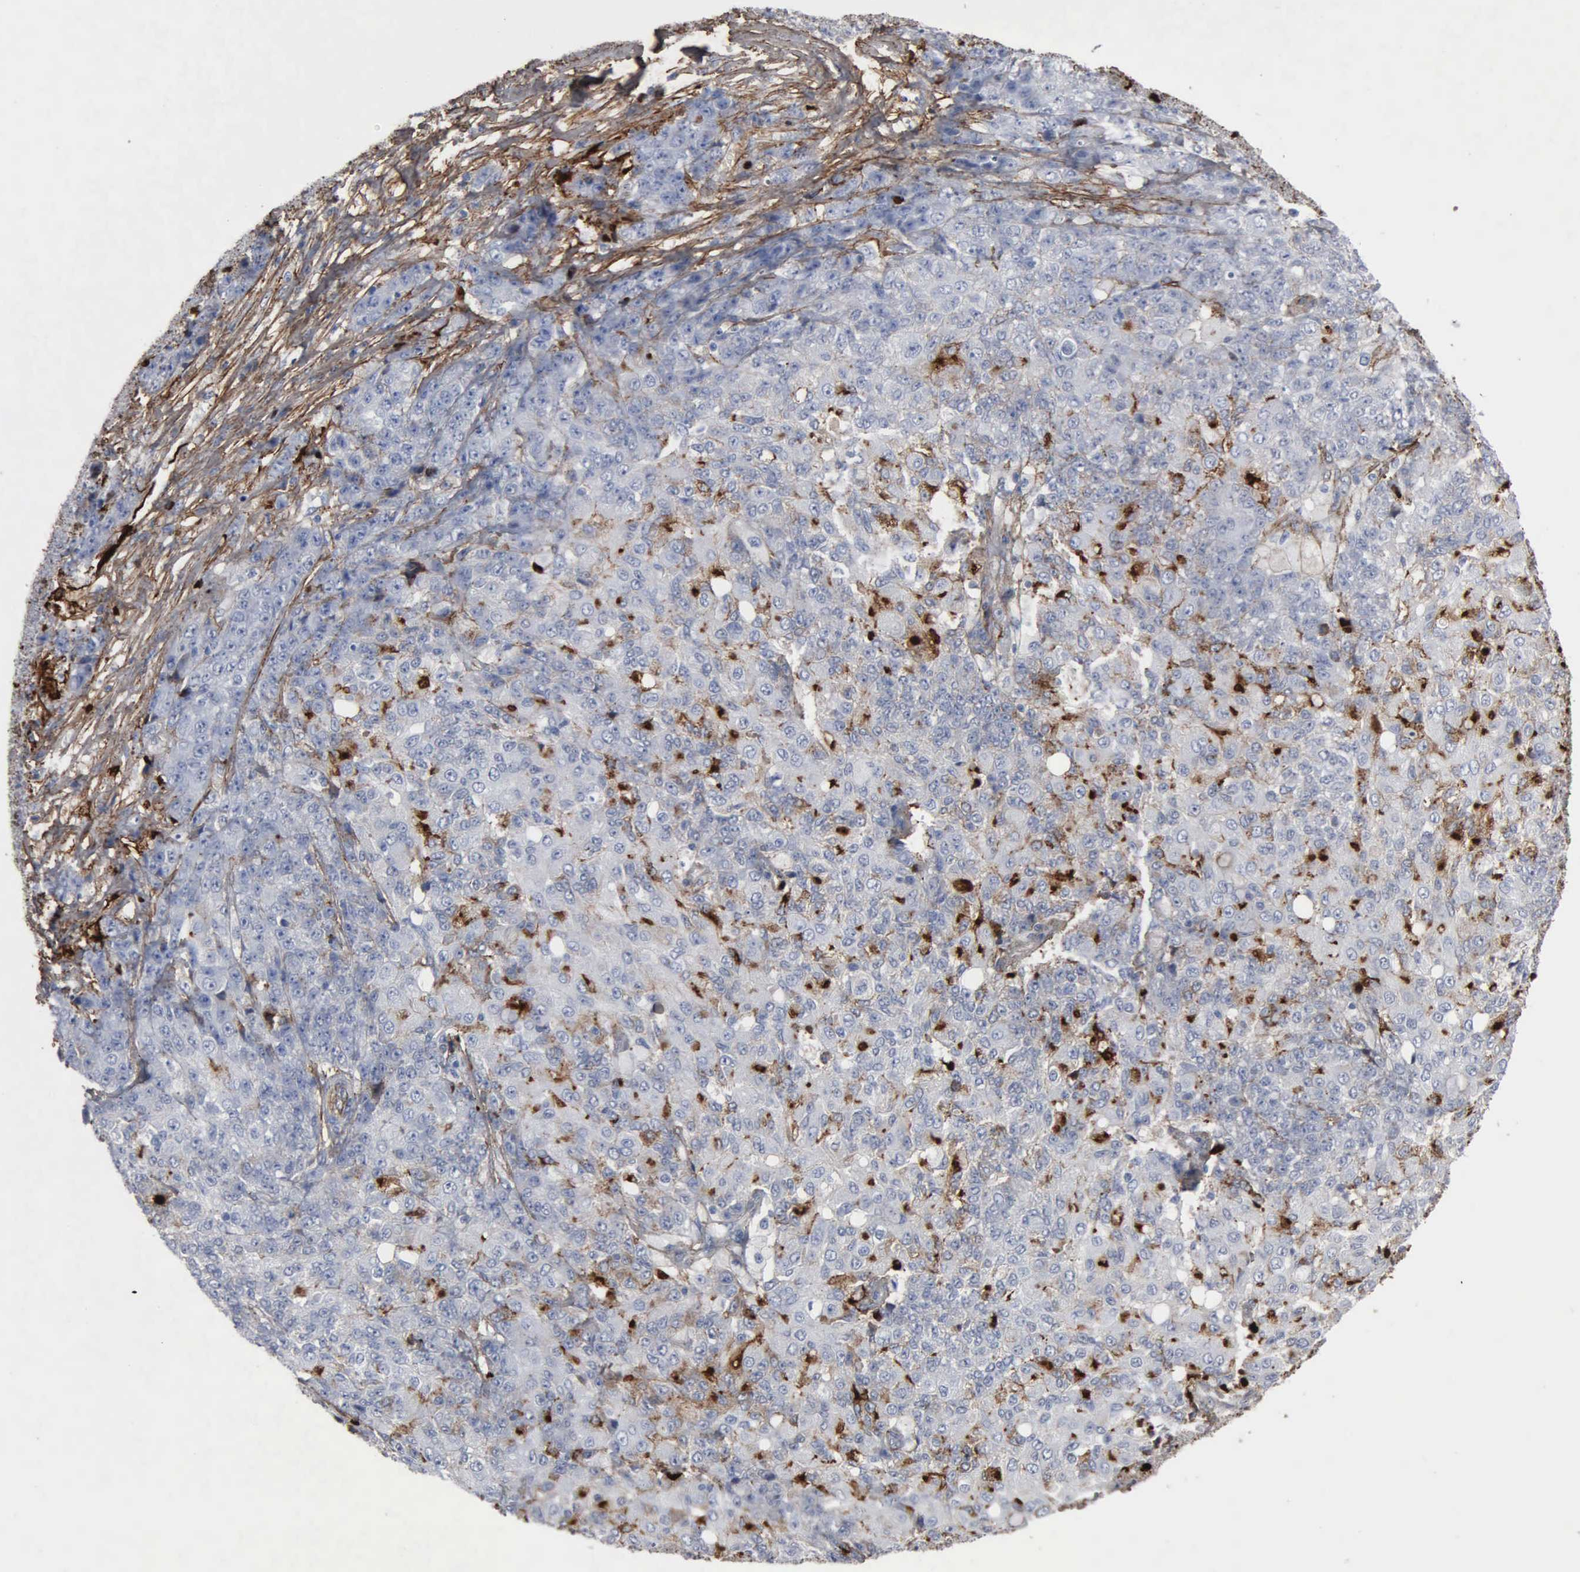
{"staining": {"intensity": "negative", "quantity": "none", "location": "none"}, "tissue": "ovarian cancer", "cell_type": "Tumor cells", "image_type": "cancer", "snomed": [{"axis": "morphology", "description": "Carcinoma, endometroid"}, {"axis": "topography", "description": "Ovary"}], "caption": "Ovarian cancer (endometroid carcinoma) was stained to show a protein in brown. There is no significant staining in tumor cells. (DAB IHC with hematoxylin counter stain).", "gene": "FN1", "patient": {"sex": "female", "age": 42}}